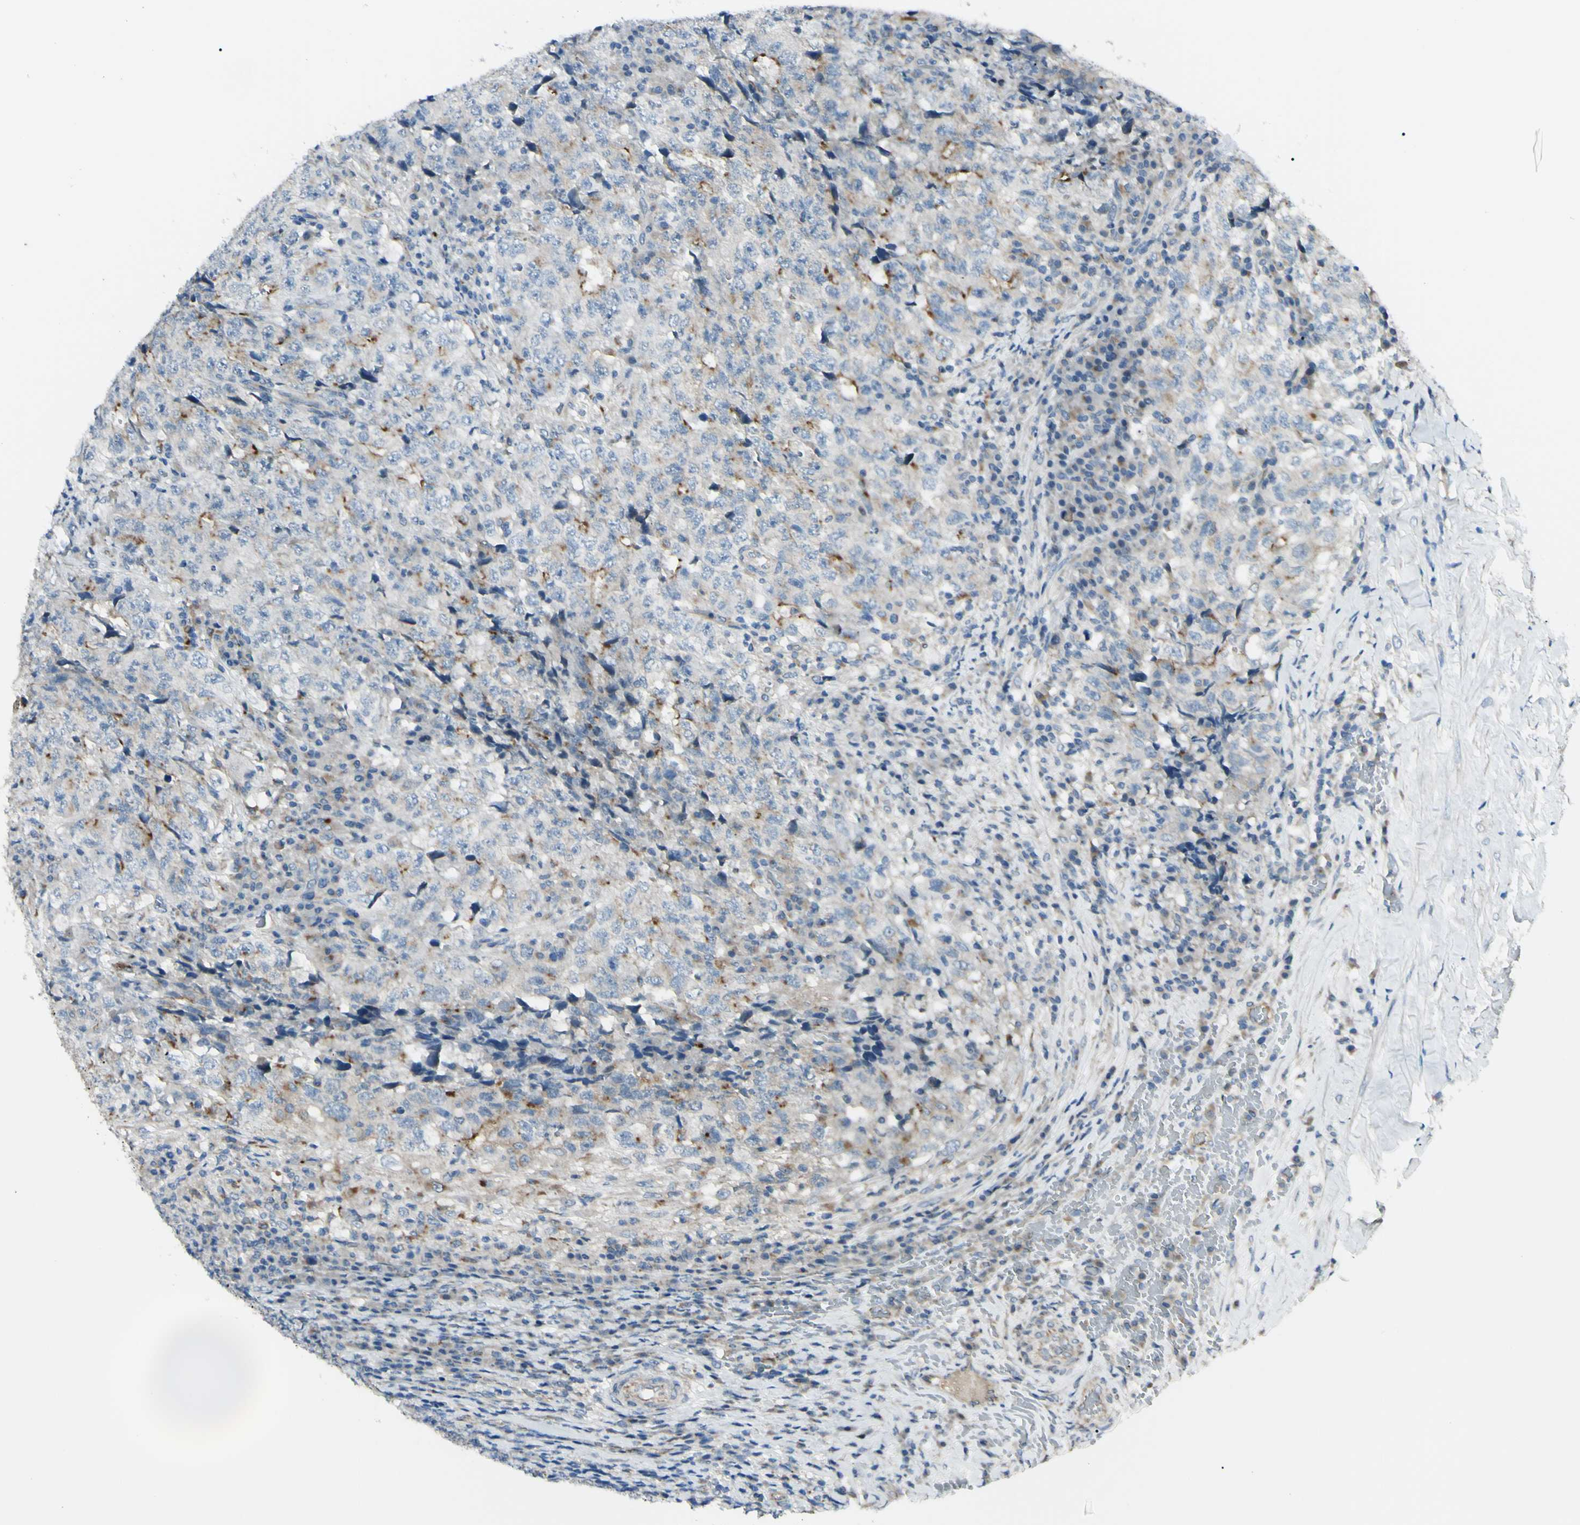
{"staining": {"intensity": "weak", "quantity": "<25%", "location": "cytoplasmic/membranous"}, "tissue": "testis cancer", "cell_type": "Tumor cells", "image_type": "cancer", "snomed": [{"axis": "morphology", "description": "Necrosis, NOS"}, {"axis": "morphology", "description": "Carcinoma, Embryonal, NOS"}, {"axis": "topography", "description": "Testis"}], "caption": "Testis embryonal carcinoma stained for a protein using immunohistochemistry demonstrates no staining tumor cells.", "gene": "LMTK2", "patient": {"sex": "male", "age": 19}}